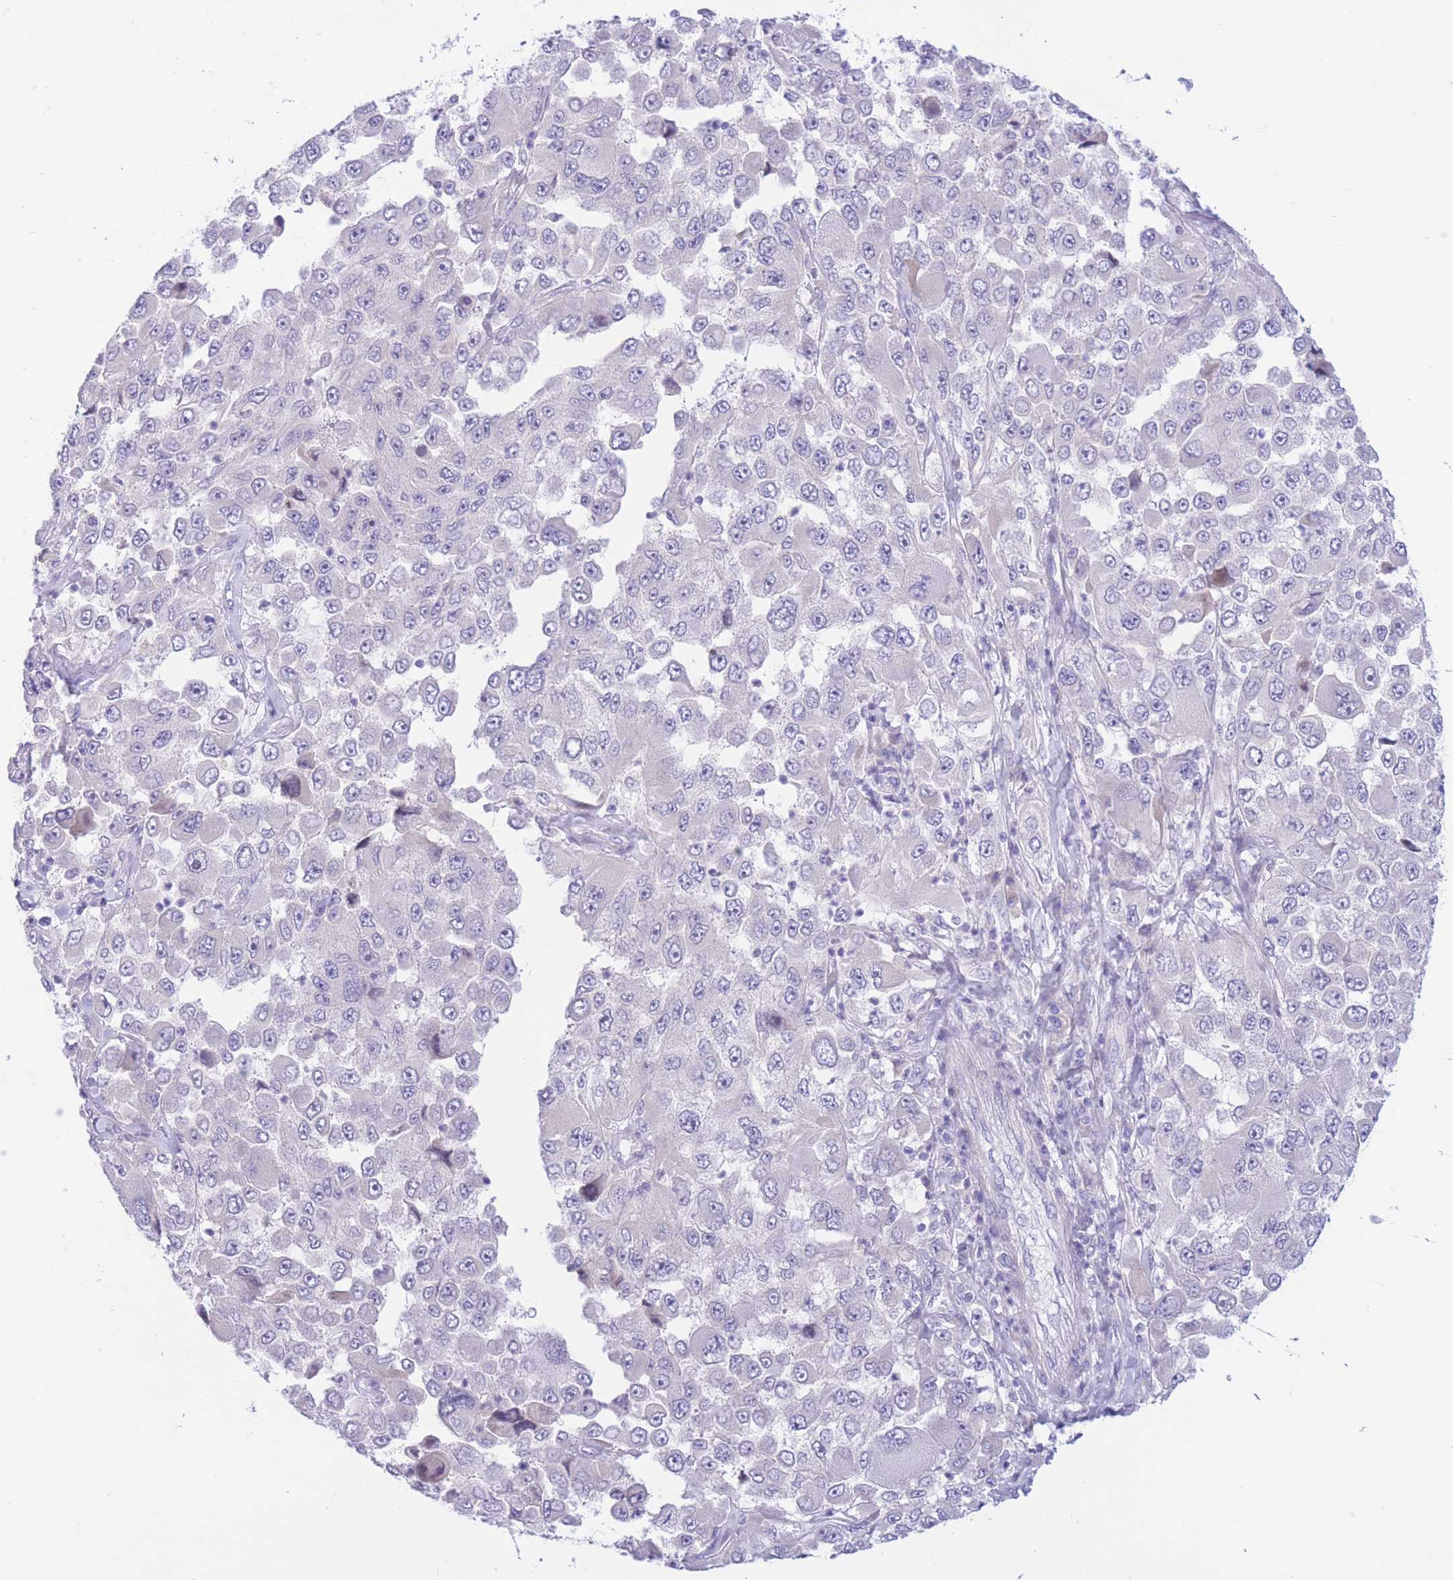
{"staining": {"intensity": "negative", "quantity": "none", "location": "none"}, "tissue": "melanoma", "cell_type": "Tumor cells", "image_type": "cancer", "snomed": [{"axis": "morphology", "description": "Malignant melanoma, Metastatic site"}, {"axis": "topography", "description": "Lymph node"}], "caption": "Immunohistochemistry micrograph of malignant melanoma (metastatic site) stained for a protein (brown), which displays no staining in tumor cells.", "gene": "RPL39L", "patient": {"sex": "male", "age": 62}}